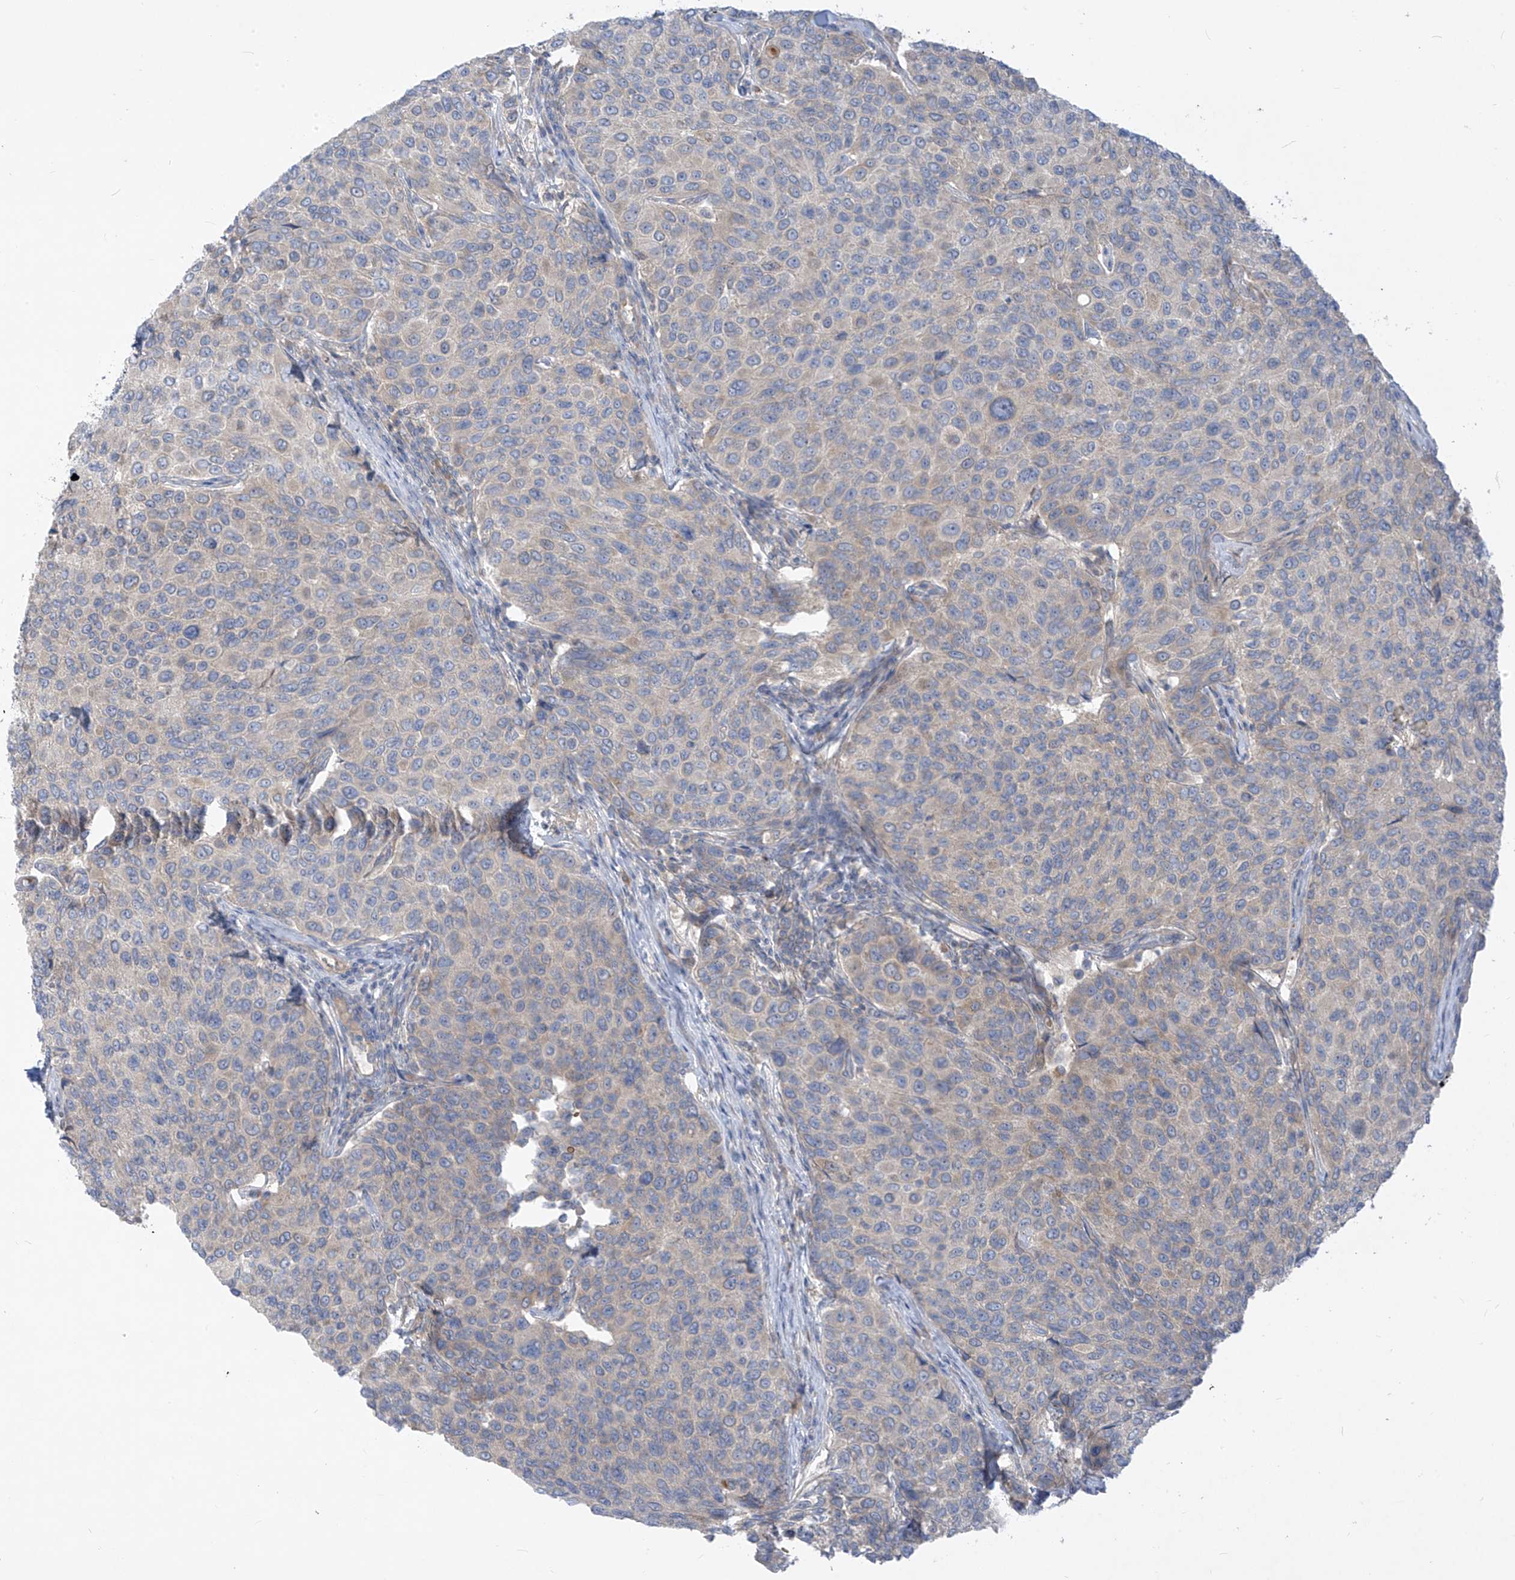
{"staining": {"intensity": "negative", "quantity": "none", "location": "none"}, "tissue": "breast cancer", "cell_type": "Tumor cells", "image_type": "cancer", "snomed": [{"axis": "morphology", "description": "Duct carcinoma"}, {"axis": "topography", "description": "Breast"}], "caption": "There is no significant staining in tumor cells of breast cancer (invasive ductal carcinoma).", "gene": "DGKQ", "patient": {"sex": "female", "age": 55}}